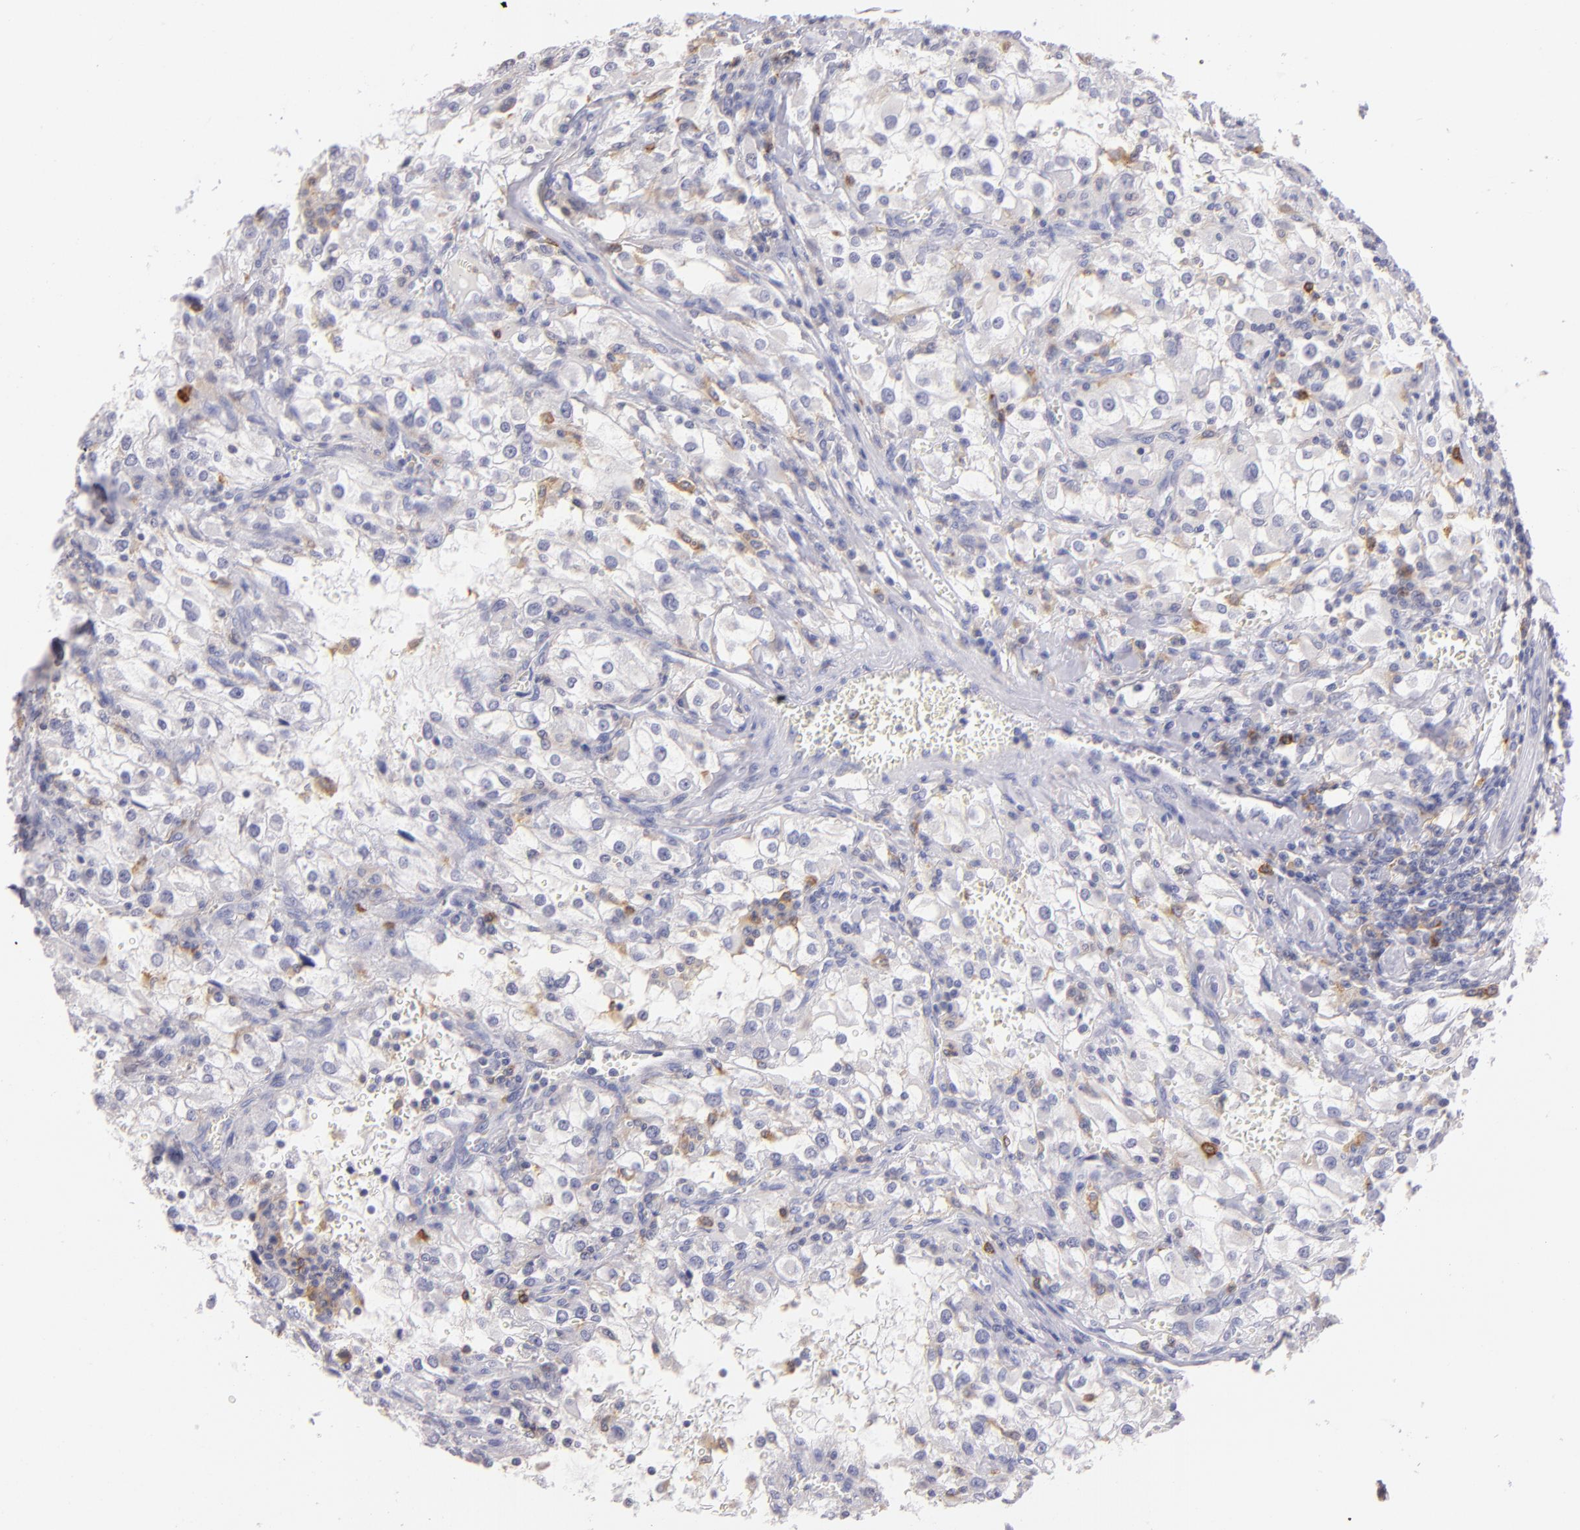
{"staining": {"intensity": "negative", "quantity": "none", "location": "none"}, "tissue": "renal cancer", "cell_type": "Tumor cells", "image_type": "cancer", "snomed": [{"axis": "morphology", "description": "Adenocarcinoma, NOS"}, {"axis": "topography", "description": "Kidney"}], "caption": "Renal cancer stained for a protein using IHC shows no staining tumor cells.", "gene": "IL2RA", "patient": {"sex": "female", "age": 52}}